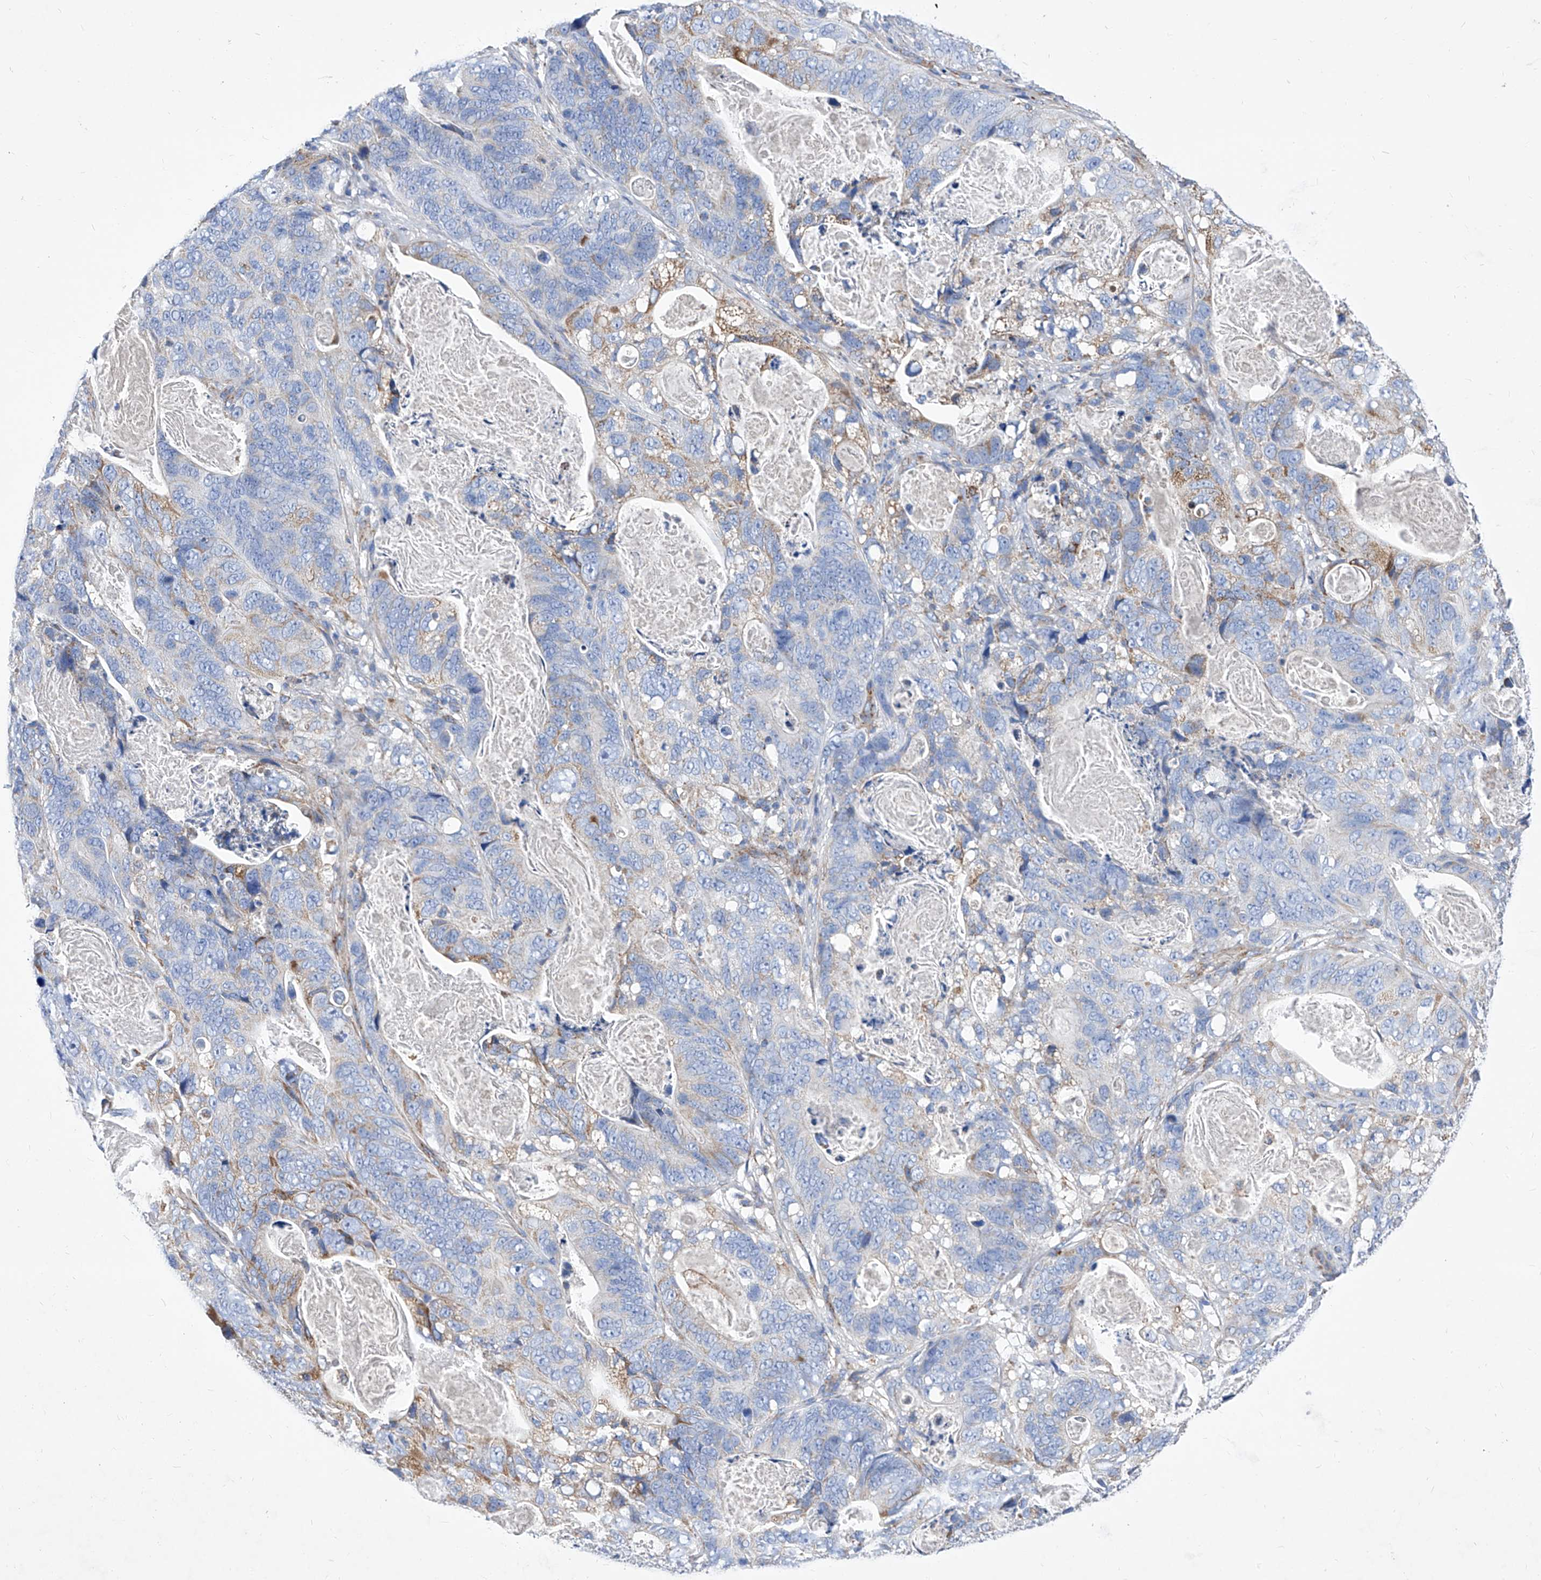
{"staining": {"intensity": "moderate", "quantity": "<25%", "location": "cytoplasmic/membranous"}, "tissue": "stomach cancer", "cell_type": "Tumor cells", "image_type": "cancer", "snomed": [{"axis": "morphology", "description": "Normal tissue, NOS"}, {"axis": "morphology", "description": "Adenocarcinoma, NOS"}, {"axis": "topography", "description": "Stomach"}], "caption": "Moderate cytoplasmic/membranous positivity is appreciated in about <25% of tumor cells in adenocarcinoma (stomach).", "gene": "HRNR", "patient": {"sex": "female", "age": 89}}